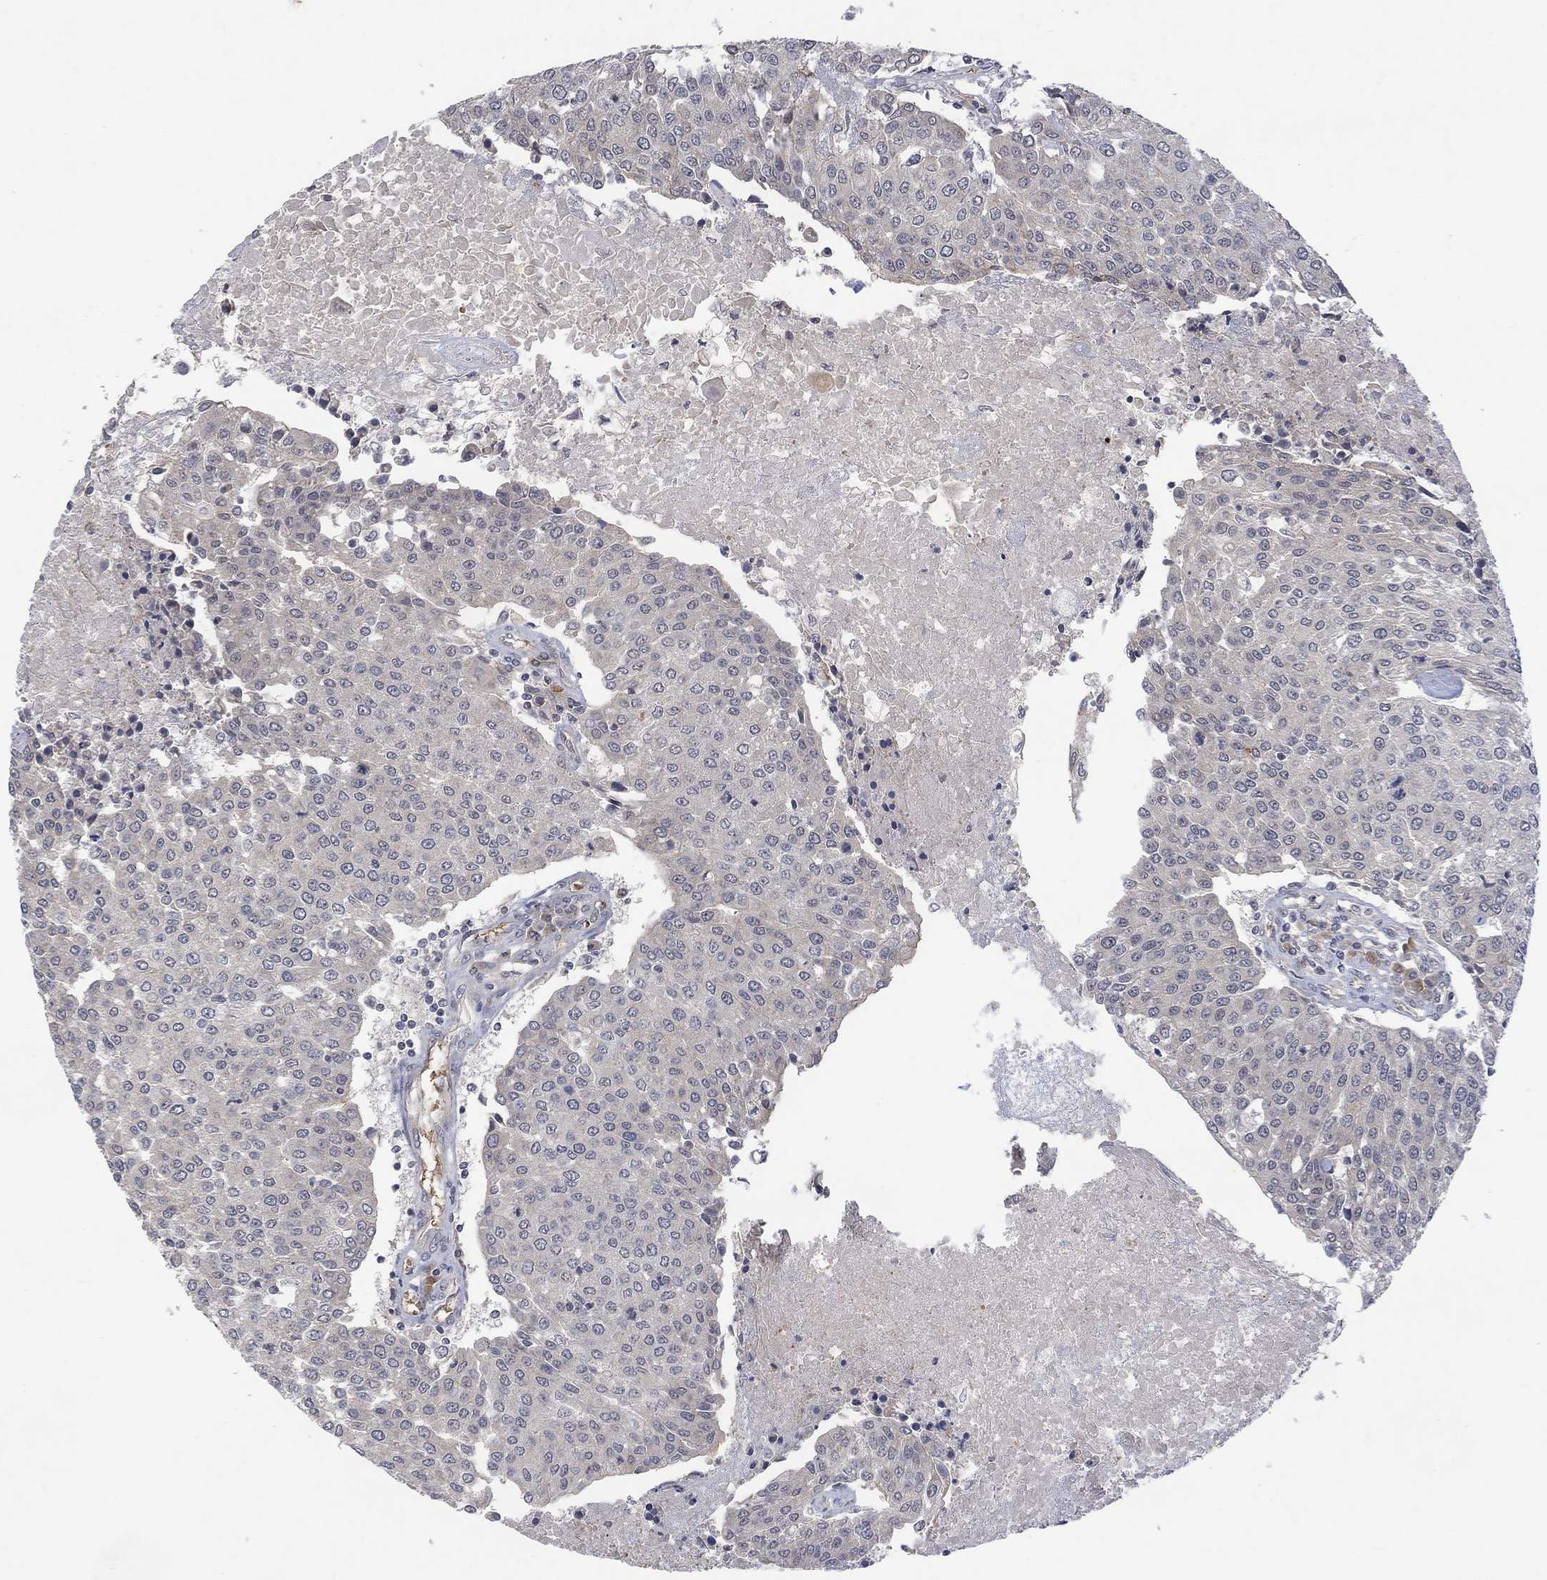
{"staining": {"intensity": "negative", "quantity": "none", "location": "none"}, "tissue": "urothelial cancer", "cell_type": "Tumor cells", "image_type": "cancer", "snomed": [{"axis": "morphology", "description": "Urothelial carcinoma, High grade"}, {"axis": "topography", "description": "Urinary bladder"}], "caption": "This is an IHC histopathology image of human urothelial carcinoma (high-grade). There is no expression in tumor cells.", "gene": "GRIN2D", "patient": {"sex": "female", "age": 85}}